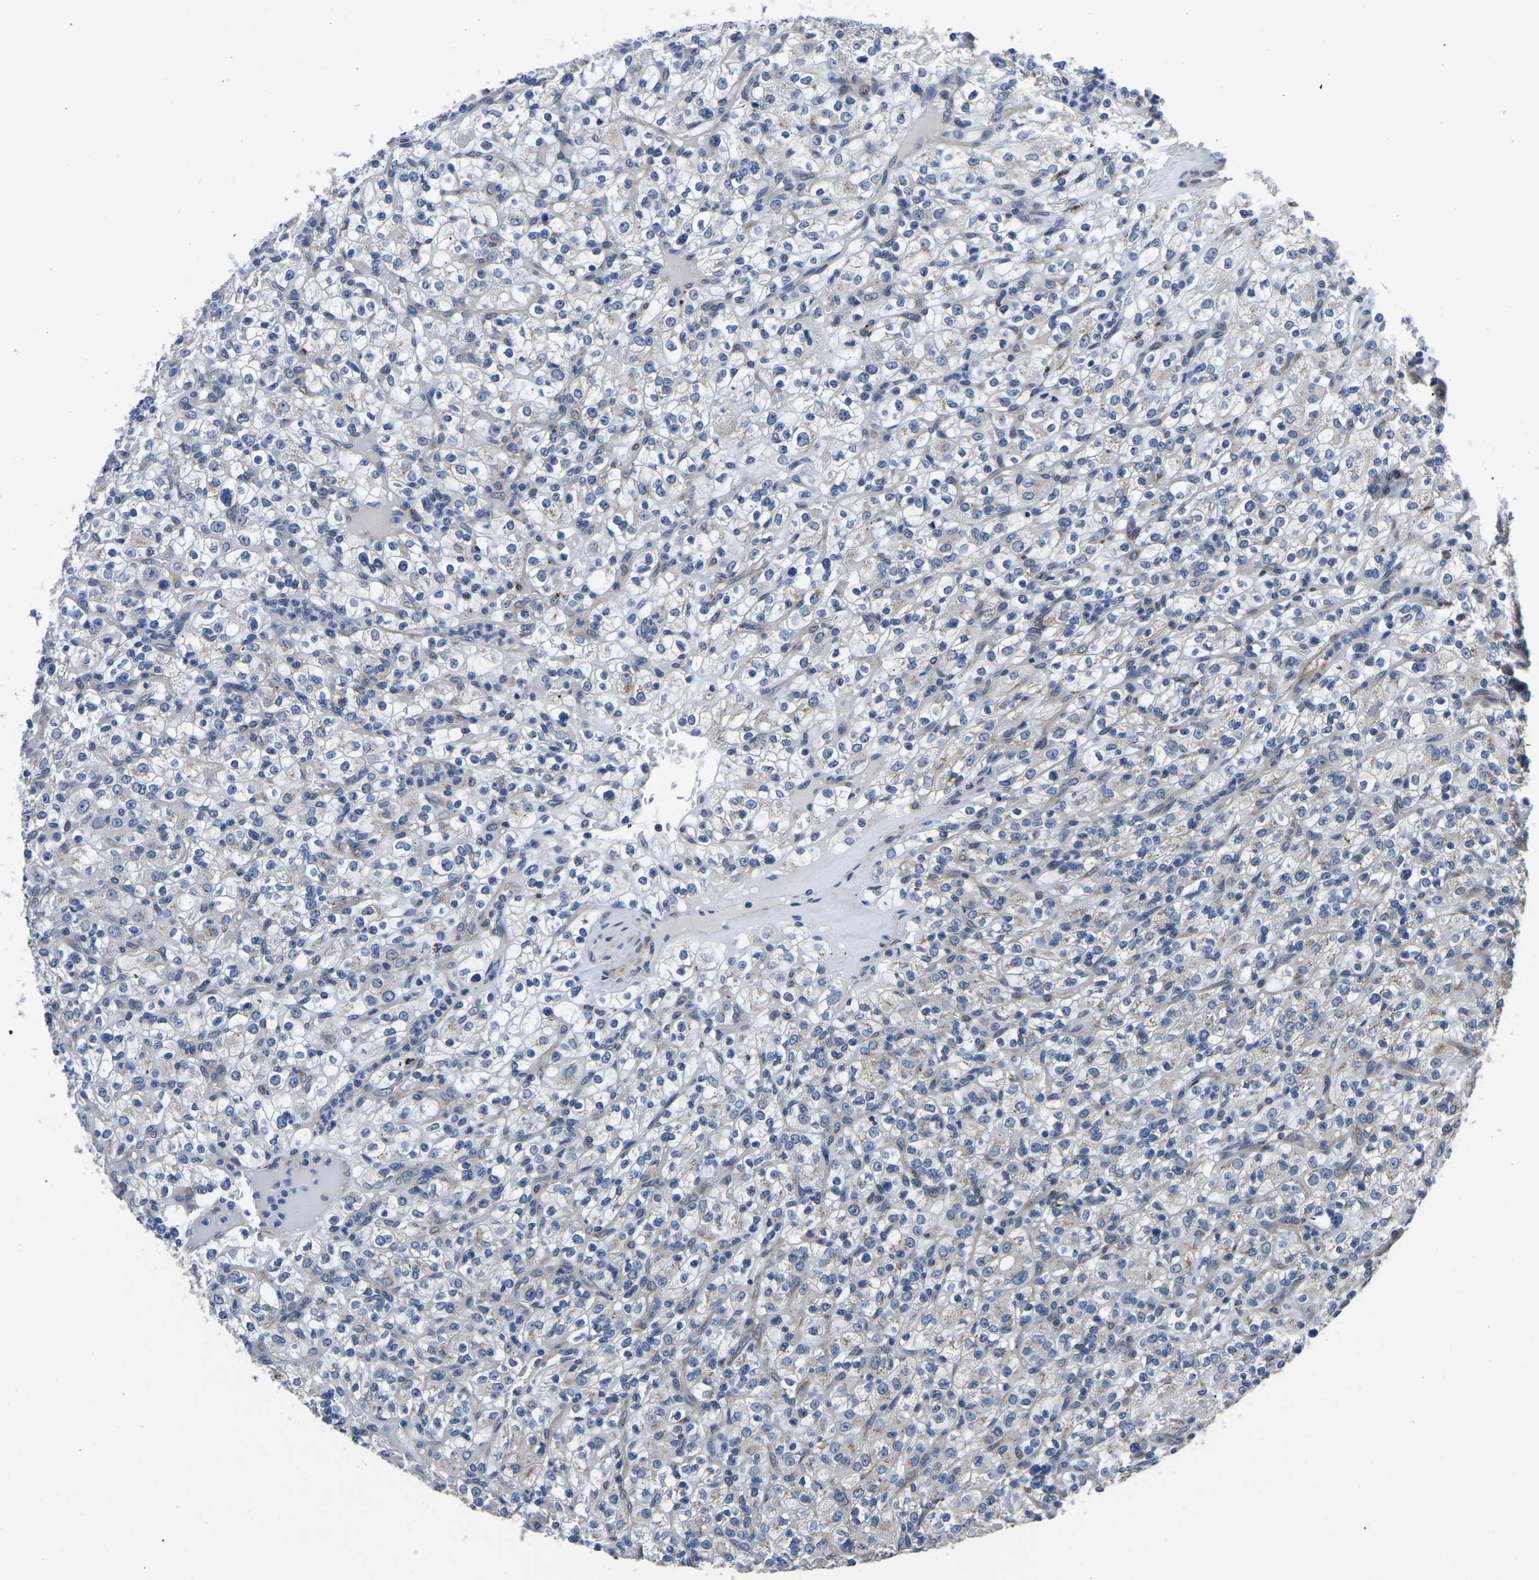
{"staining": {"intensity": "negative", "quantity": "none", "location": "none"}, "tissue": "renal cancer", "cell_type": "Tumor cells", "image_type": "cancer", "snomed": [{"axis": "morphology", "description": "Normal tissue, NOS"}, {"axis": "morphology", "description": "Adenocarcinoma, NOS"}, {"axis": "topography", "description": "Kidney"}], "caption": "Immunohistochemical staining of renal cancer (adenocarcinoma) reveals no significant expression in tumor cells.", "gene": "PDLIM7", "patient": {"sex": "female", "age": 72}}